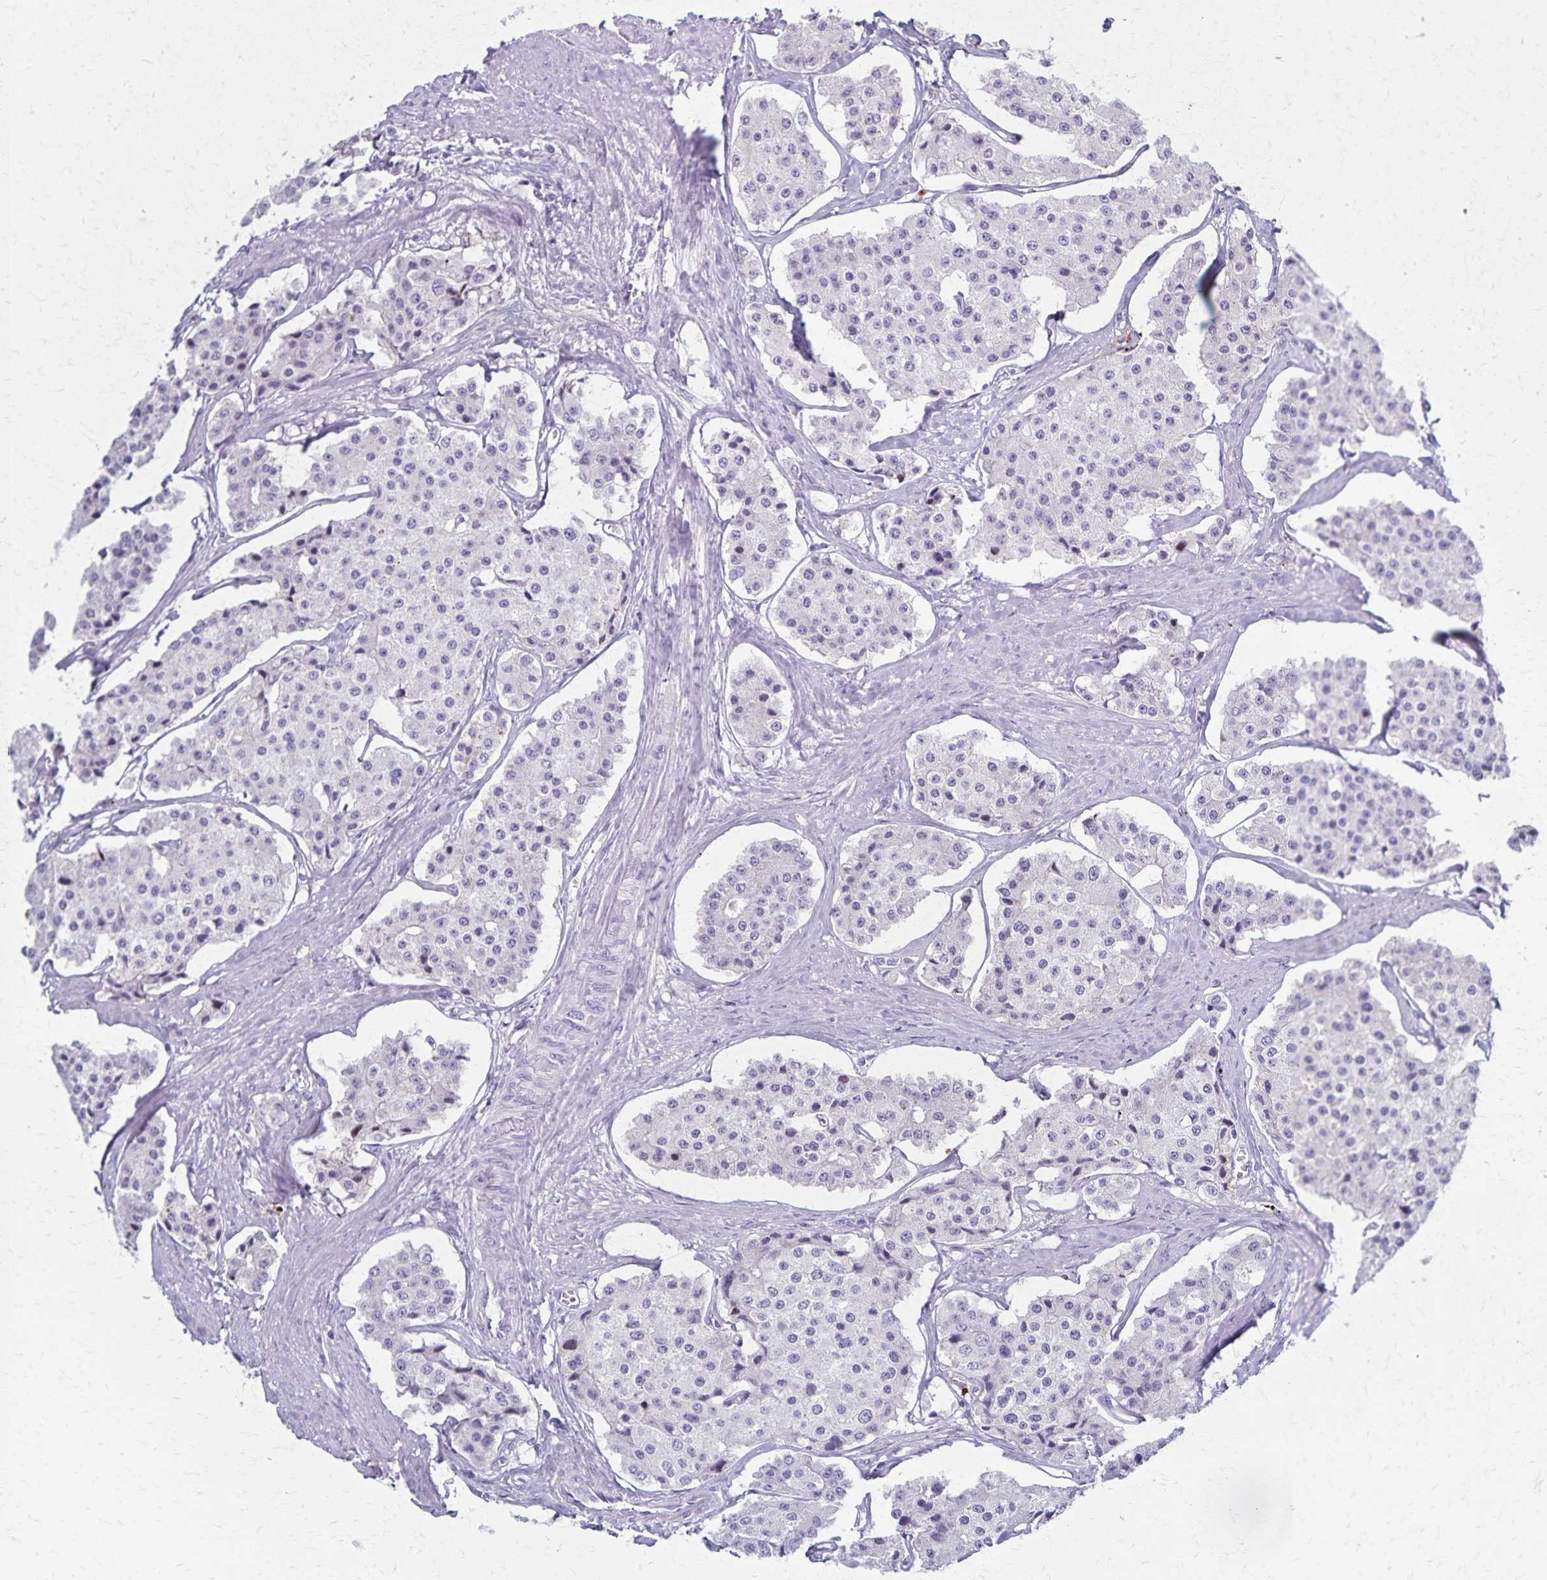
{"staining": {"intensity": "negative", "quantity": "none", "location": "none"}, "tissue": "carcinoid", "cell_type": "Tumor cells", "image_type": "cancer", "snomed": [{"axis": "morphology", "description": "Carcinoid, malignant, NOS"}, {"axis": "topography", "description": "Small intestine"}], "caption": "IHC photomicrograph of carcinoid stained for a protein (brown), which exhibits no expression in tumor cells.", "gene": "TMEM60", "patient": {"sex": "female", "age": 65}}